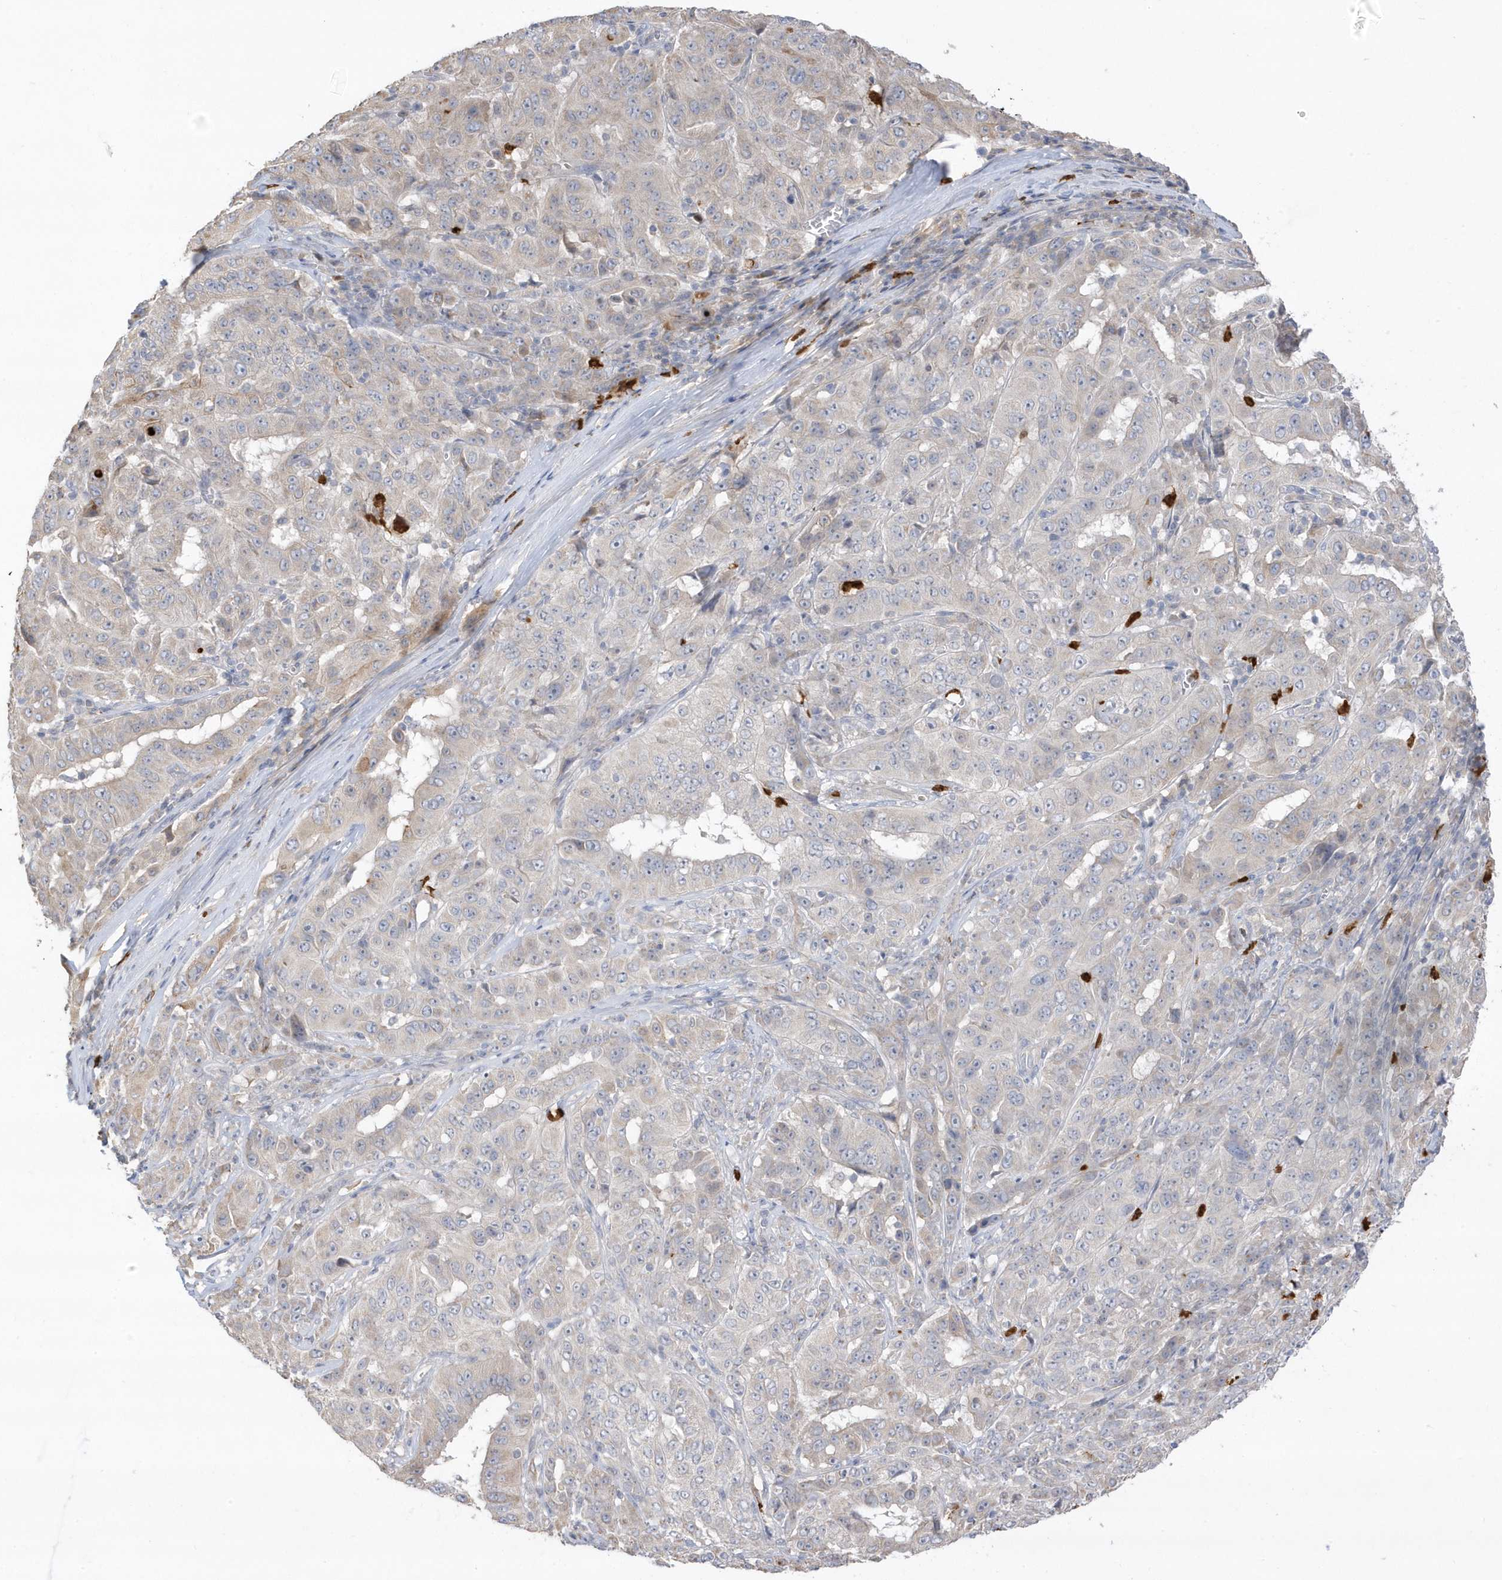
{"staining": {"intensity": "negative", "quantity": "none", "location": "none"}, "tissue": "pancreatic cancer", "cell_type": "Tumor cells", "image_type": "cancer", "snomed": [{"axis": "morphology", "description": "Adenocarcinoma, NOS"}, {"axis": "topography", "description": "Pancreas"}], "caption": "Pancreatic adenocarcinoma was stained to show a protein in brown. There is no significant staining in tumor cells.", "gene": "DPP9", "patient": {"sex": "male", "age": 63}}